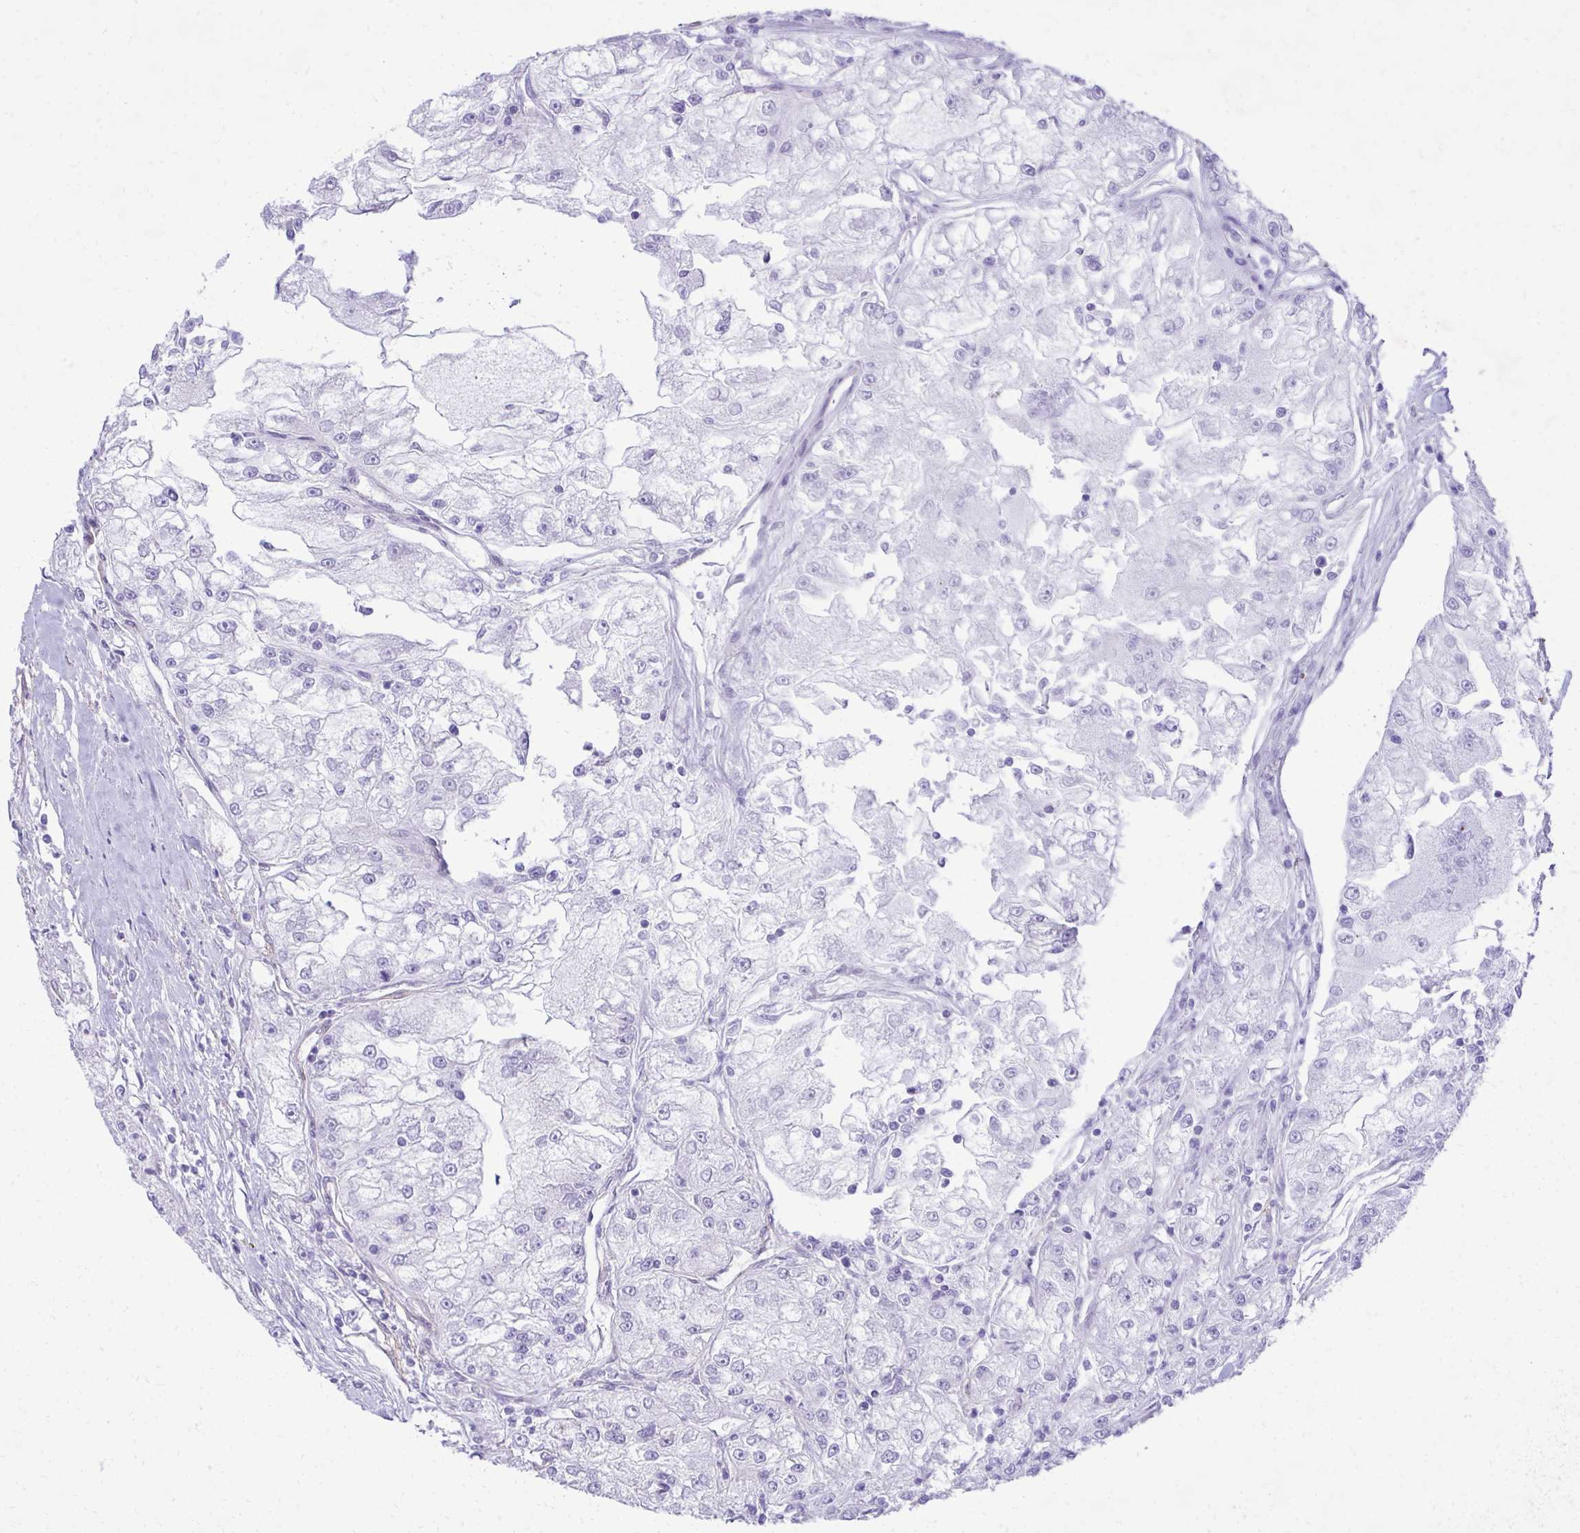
{"staining": {"intensity": "negative", "quantity": "none", "location": "none"}, "tissue": "renal cancer", "cell_type": "Tumor cells", "image_type": "cancer", "snomed": [{"axis": "morphology", "description": "Adenocarcinoma, NOS"}, {"axis": "topography", "description": "Kidney"}], "caption": "The micrograph displays no staining of tumor cells in adenocarcinoma (renal).", "gene": "PITPNM3", "patient": {"sex": "female", "age": 72}}